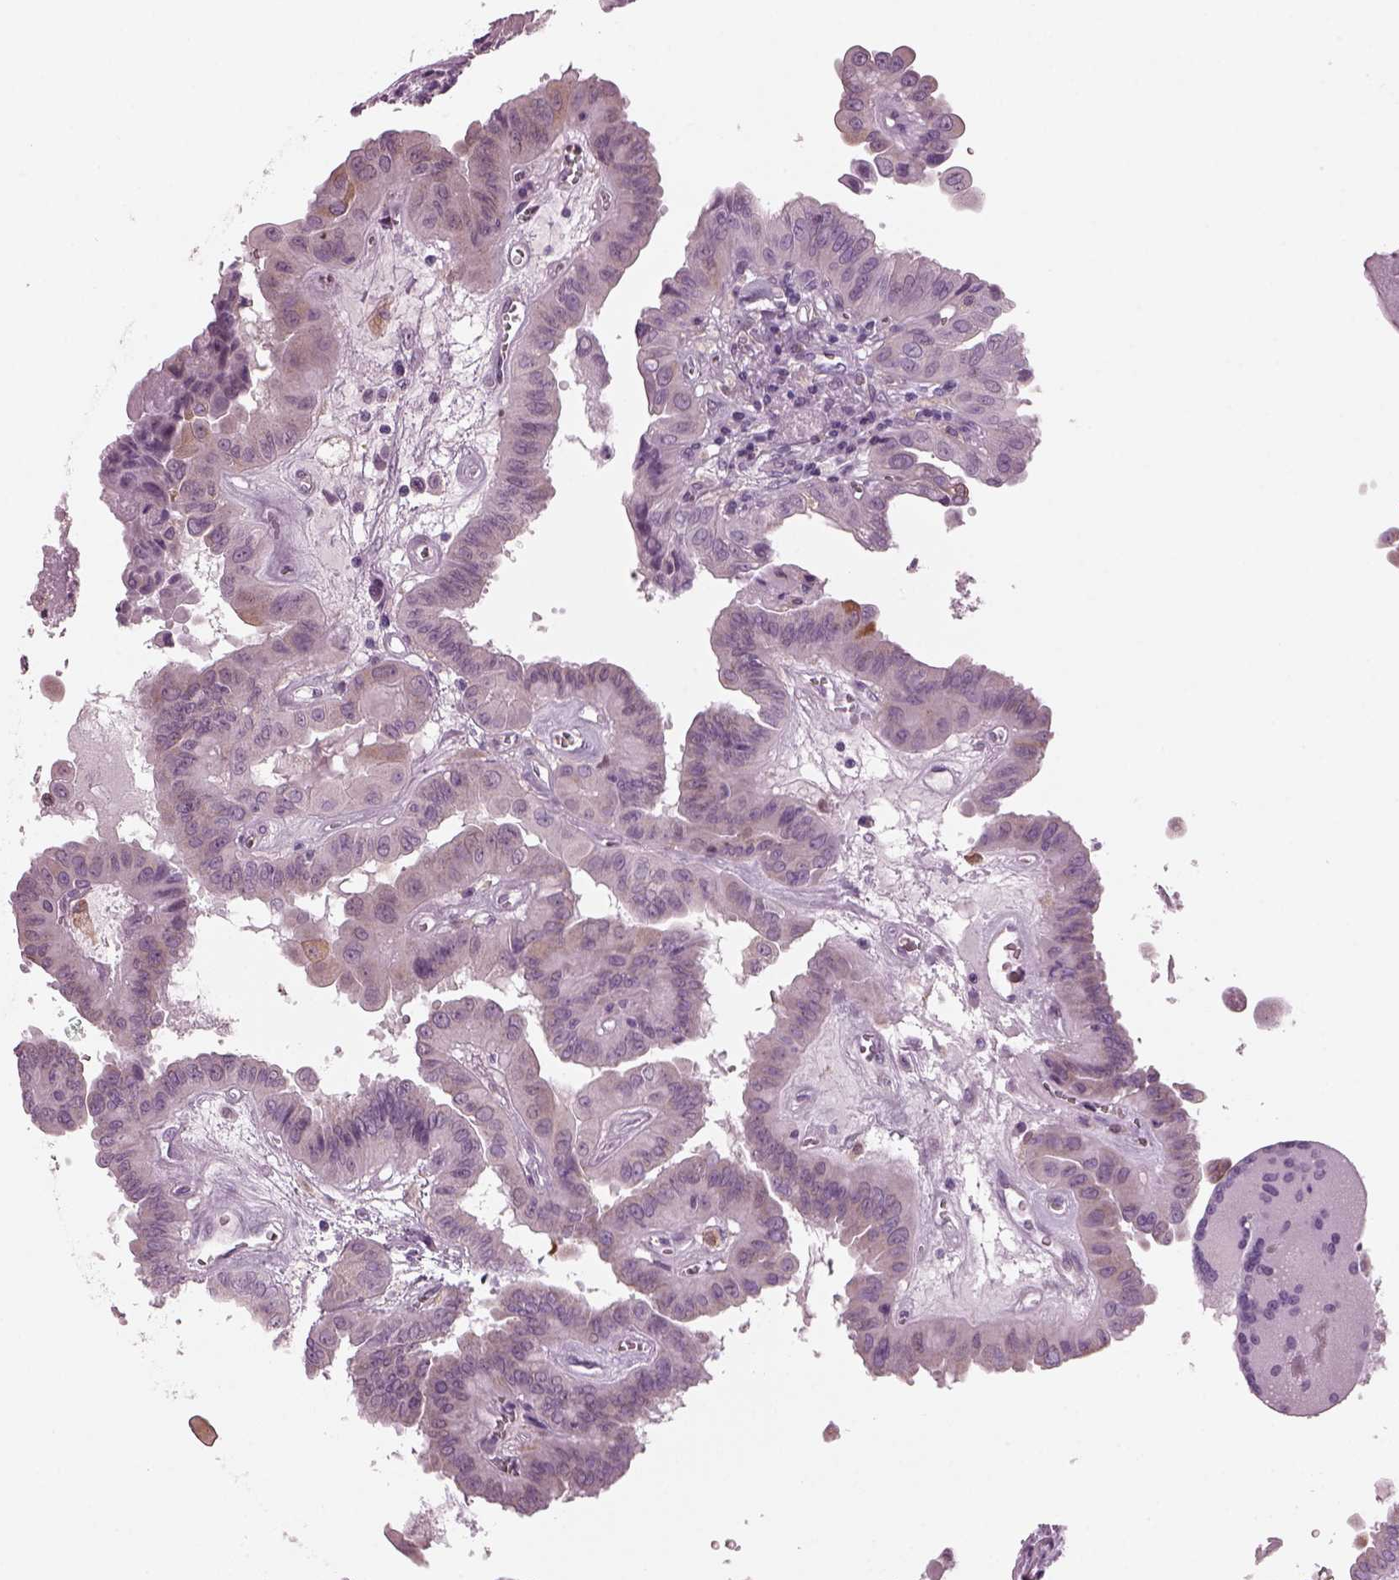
{"staining": {"intensity": "weak", "quantity": ">75%", "location": "cytoplasmic/membranous"}, "tissue": "thyroid cancer", "cell_type": "Tumor cells", "image_type": "cancer", "snomed": [{"axis": "morphology", "description": "Papillary adenocarcinoma, NOS"}, {"axis": "topography", "description": "Thyroid gland"}], "caption": "An image of papillary adenocarcinoma (thyroid) stained for a protein demonstrates weak cytoplasmic/membranous brown staining in tumor cells.", "gene": "PRR9", "patient": {"sex": "female", "age": 37}}